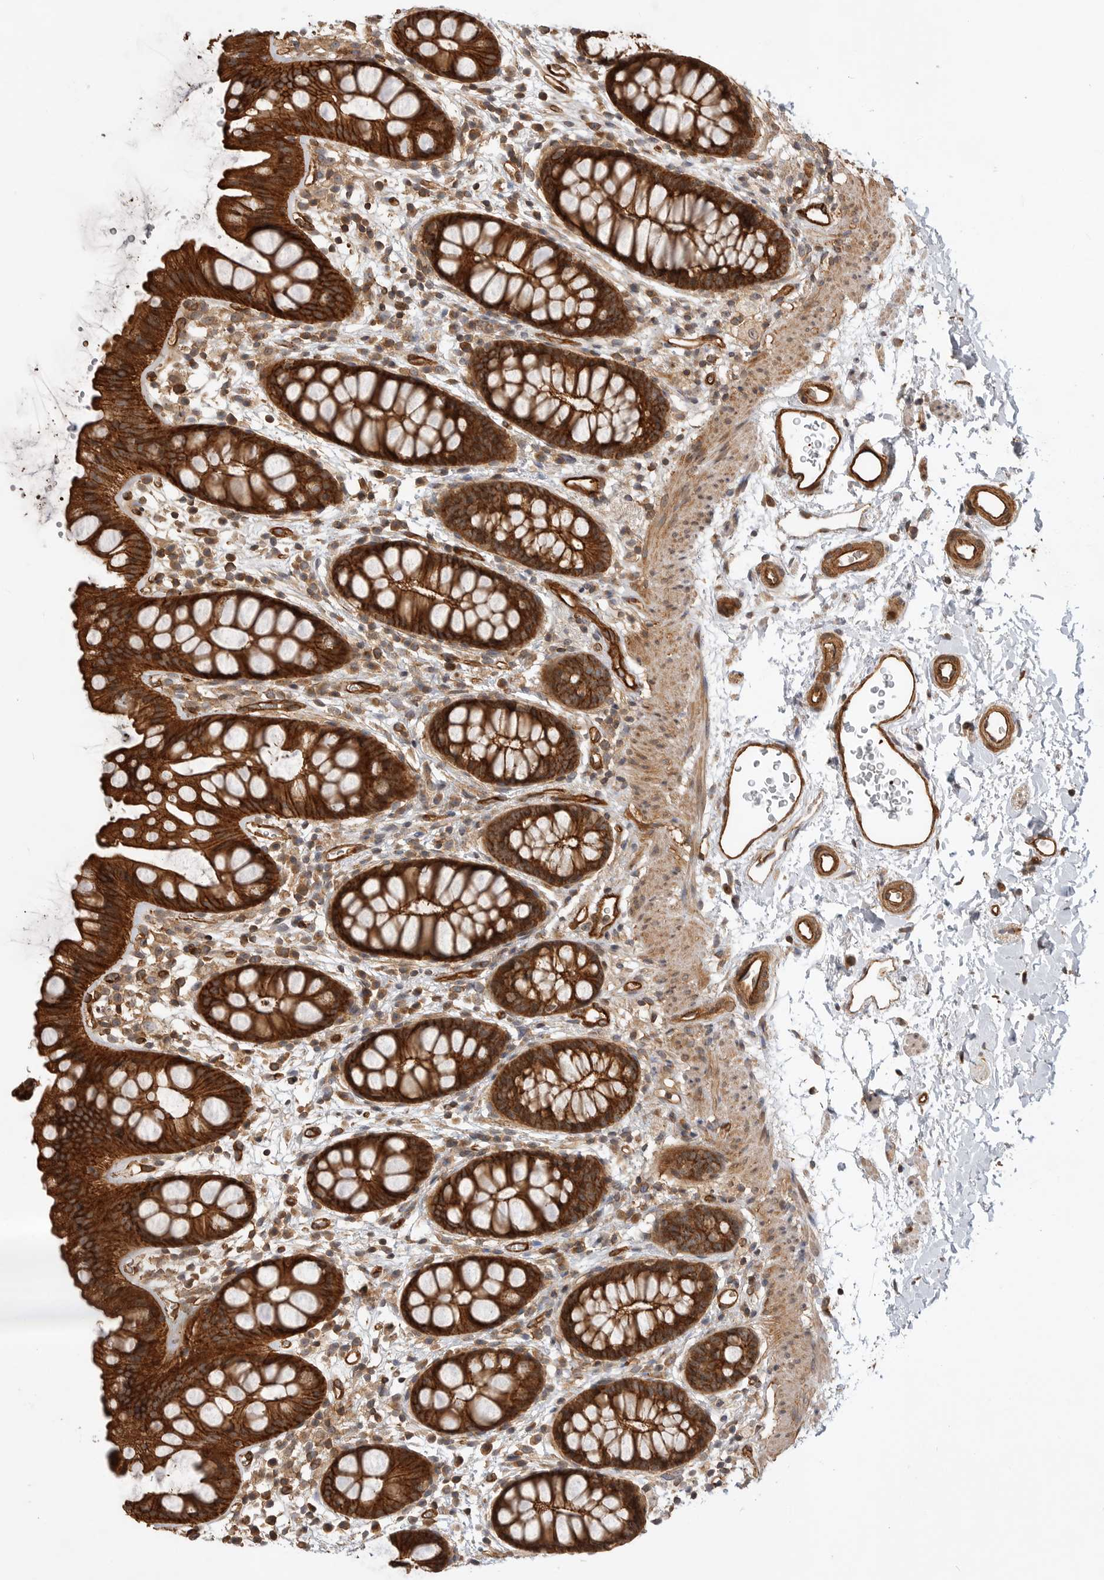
{"staining": {"intensity": "strong", "quantity": ">75%", "location": "cytoplasmic/membranous"}, "tissue": "rectum", "cell_type": "Glandular cells", "image_type": "normal", "snomed": [{"axis": "morphology", "description": "Normal tissue, NOS"}, {"axis": "topography", "description": "Rectum"}], "caption": "The immunohistochemical stain labels strong cytoplasmic/membranous expression in glandular cells of unremarkable rectum. The staining was performed using DAB to visualize the protein expression in brown, while the nuclei were stained in blue with hematoxylin (Magnification: 20x).", "gene": "GPATCH2", "patient": {"sex": "female", "age": 65}}